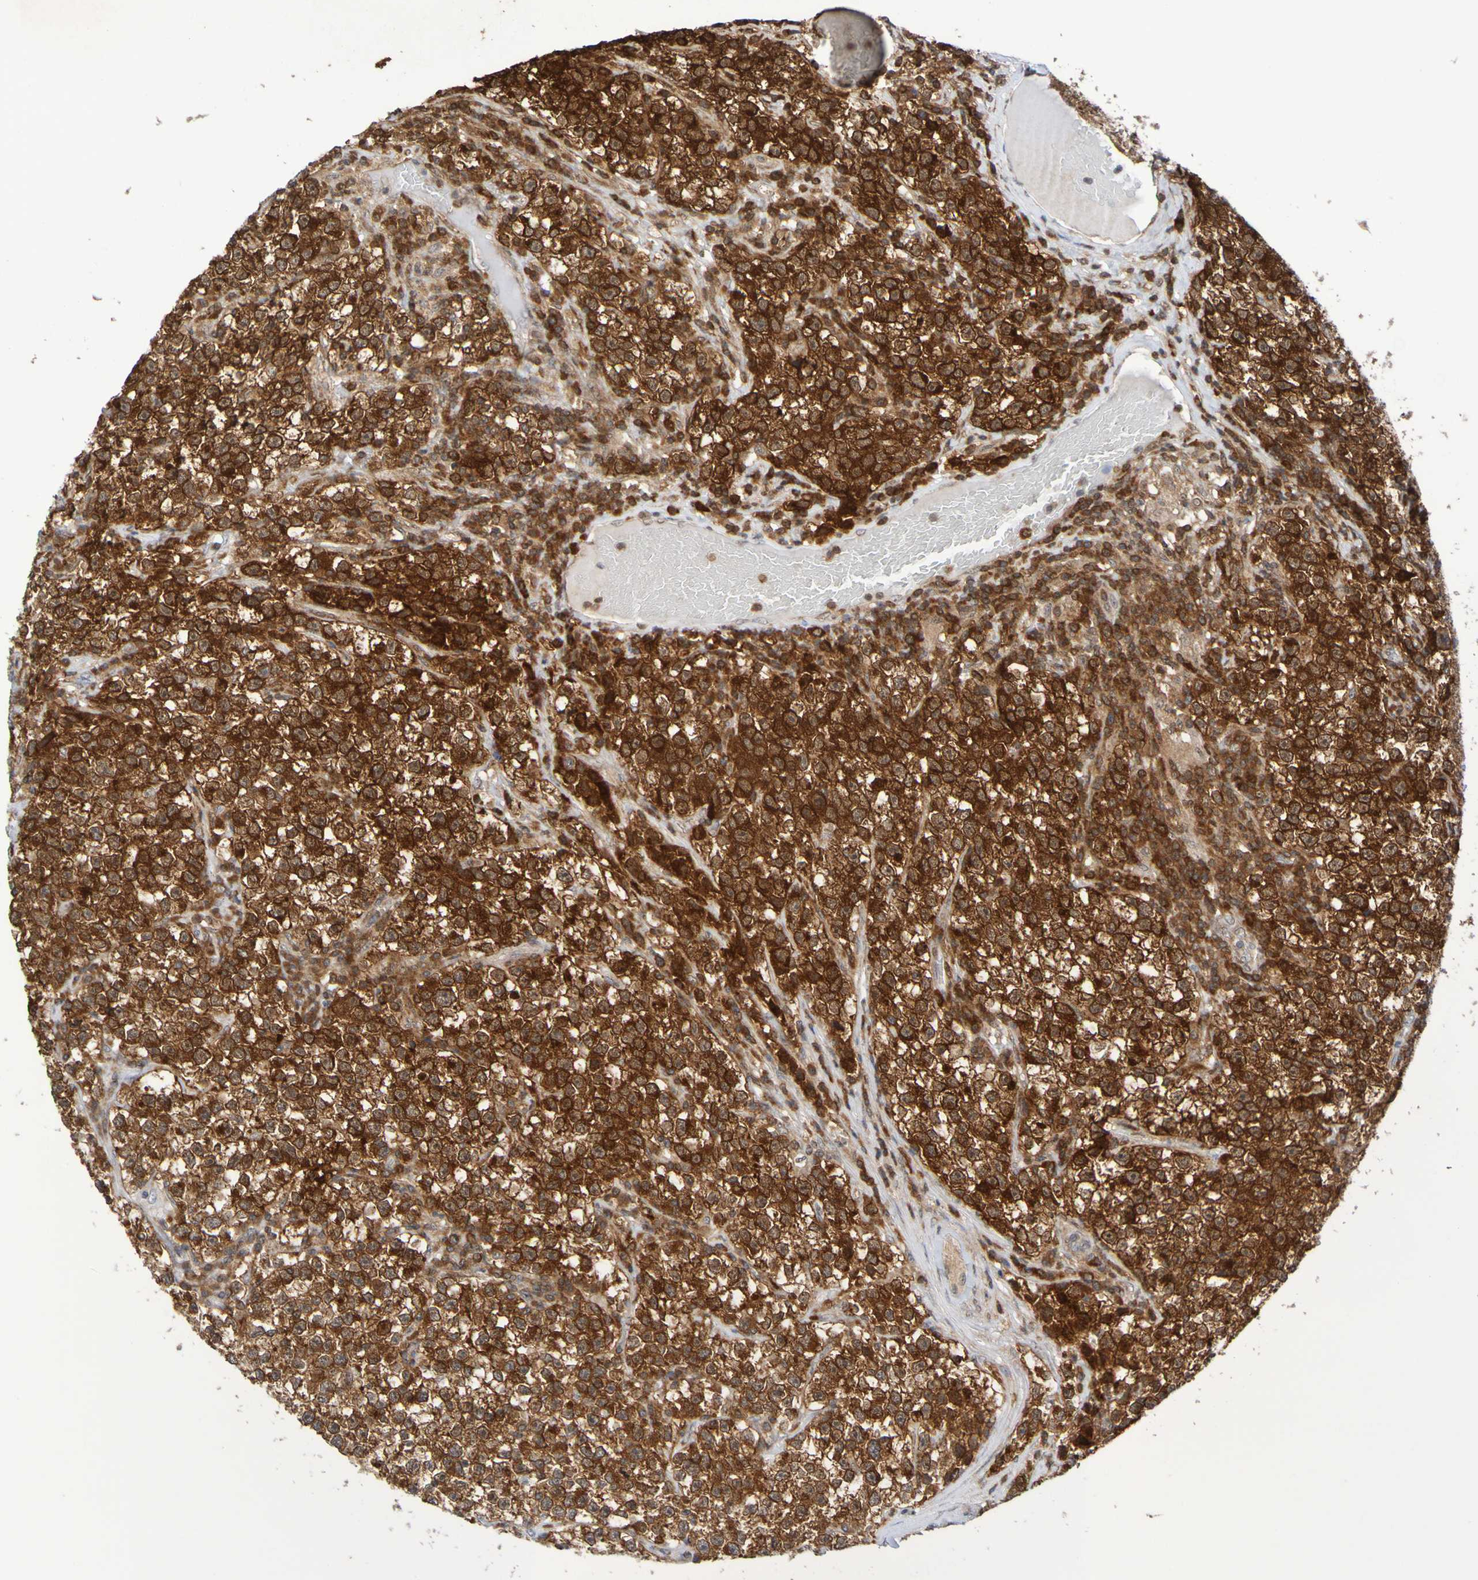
{"staining": {"intensity": "strong", "quantity": ">75%", "location": "cytoplasmic/membranous"}, "tissue": "testis cancer", "cell_type": "Tumor cells", "image_type": "cancer", "snomed": [{"axis": "morphology", "description": "Seminoma, NOS"}, {"axis": "topography", "description": "Testis"}], "caption": "This photomicrograph reveals immunohistochemistry (IHC) staining of seminoma (testis), with high strong cytoplasmic/membranous expression in about >75% of tumor cells.", "gene": "ATIC", "patient": {"sex": "male", "age": 22}}